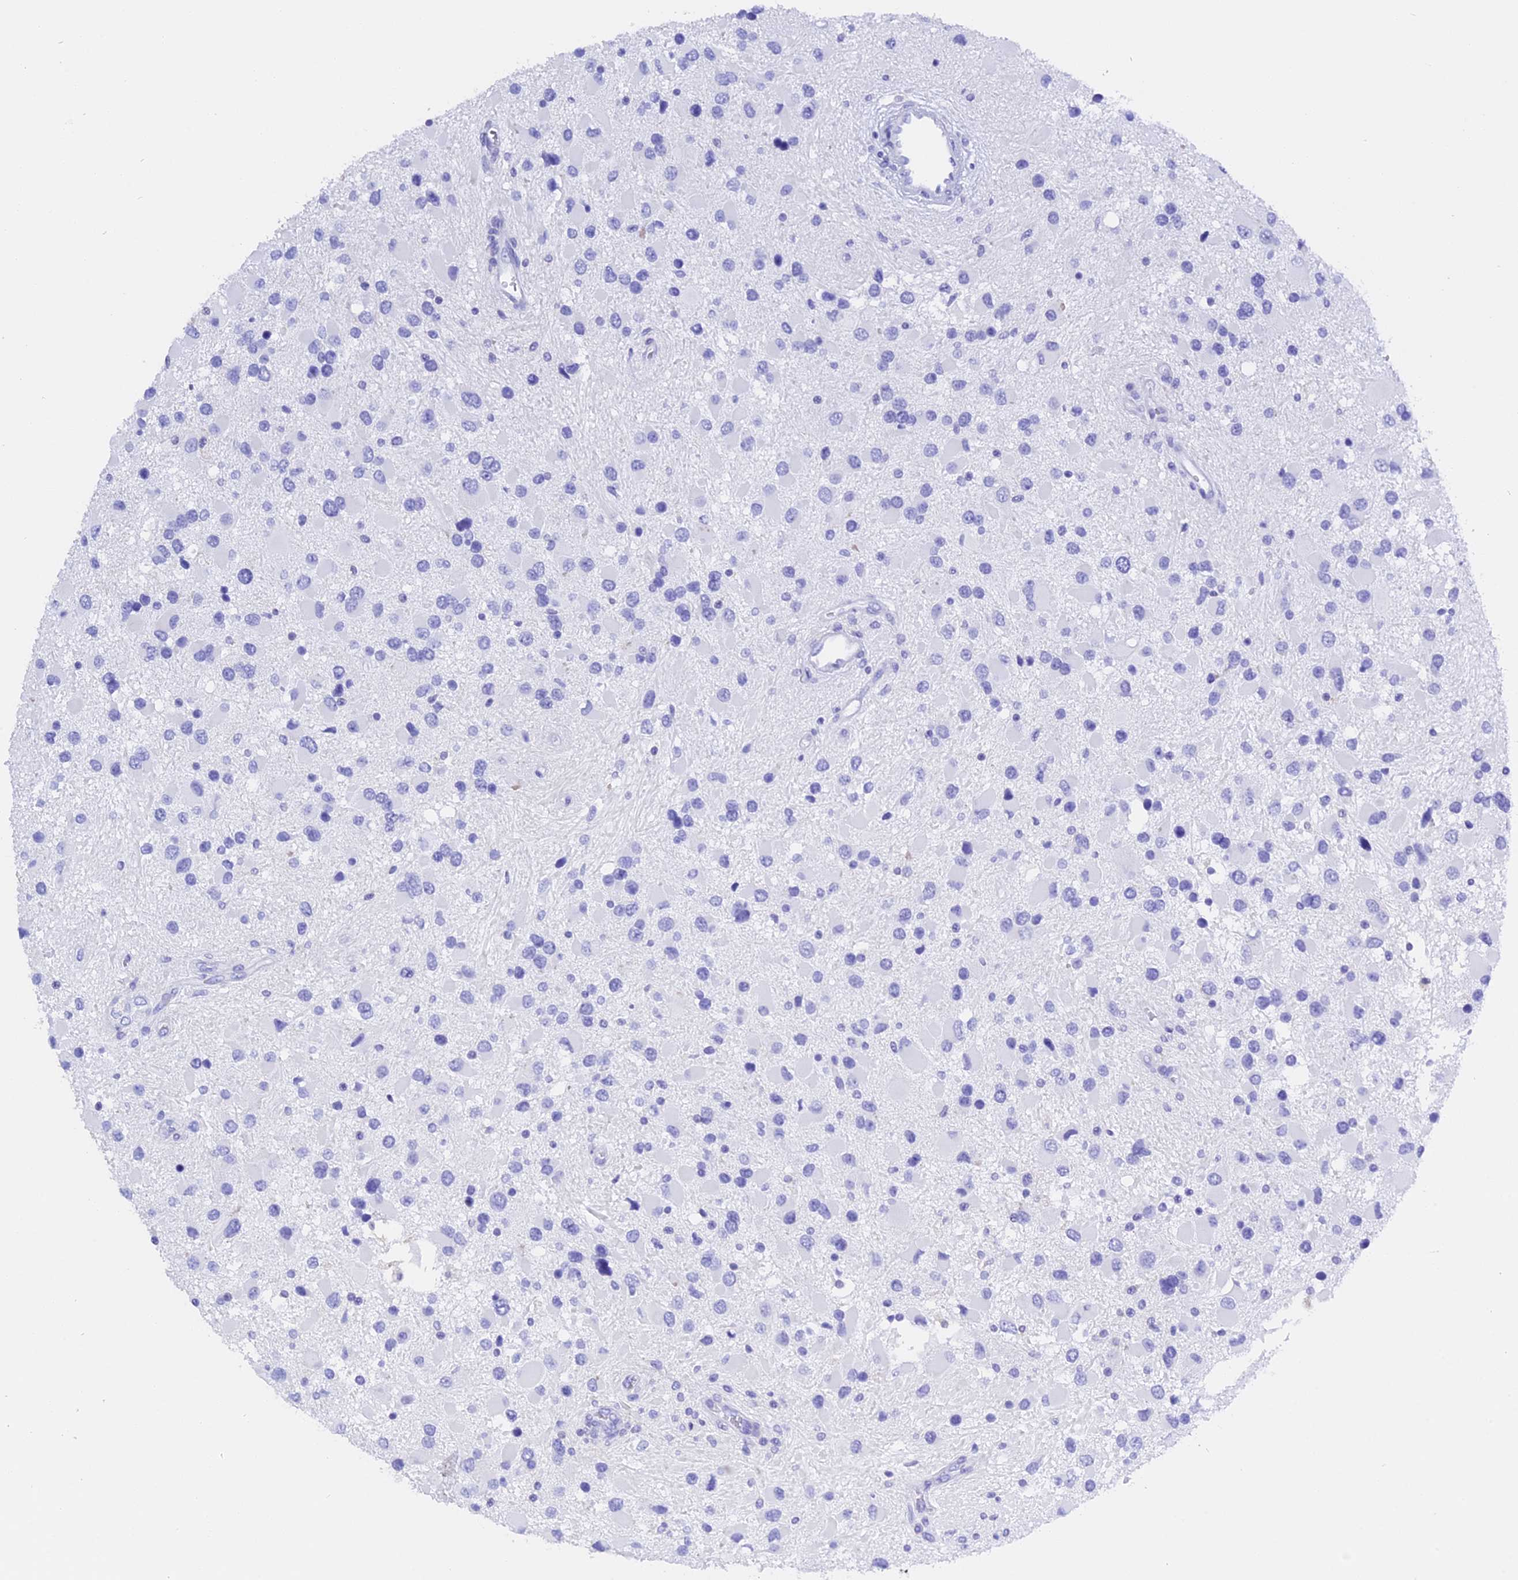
{"staining": {"intensity": "negative", "quantity": "none", "location": "none"}, "tissue": "glioma", "cell_type": "Tumor cells", "image_type": "cancer", "snomed": [{"axis": "morphology", "description": "Glioma, malignant, High grade"}, {"axis": "topography", "description": "Brain"}], "caption": "Tumor cells show no significant protein expression in glioma.", "gene": "CLC", "patient": {"sex": "male", "age": 53}}